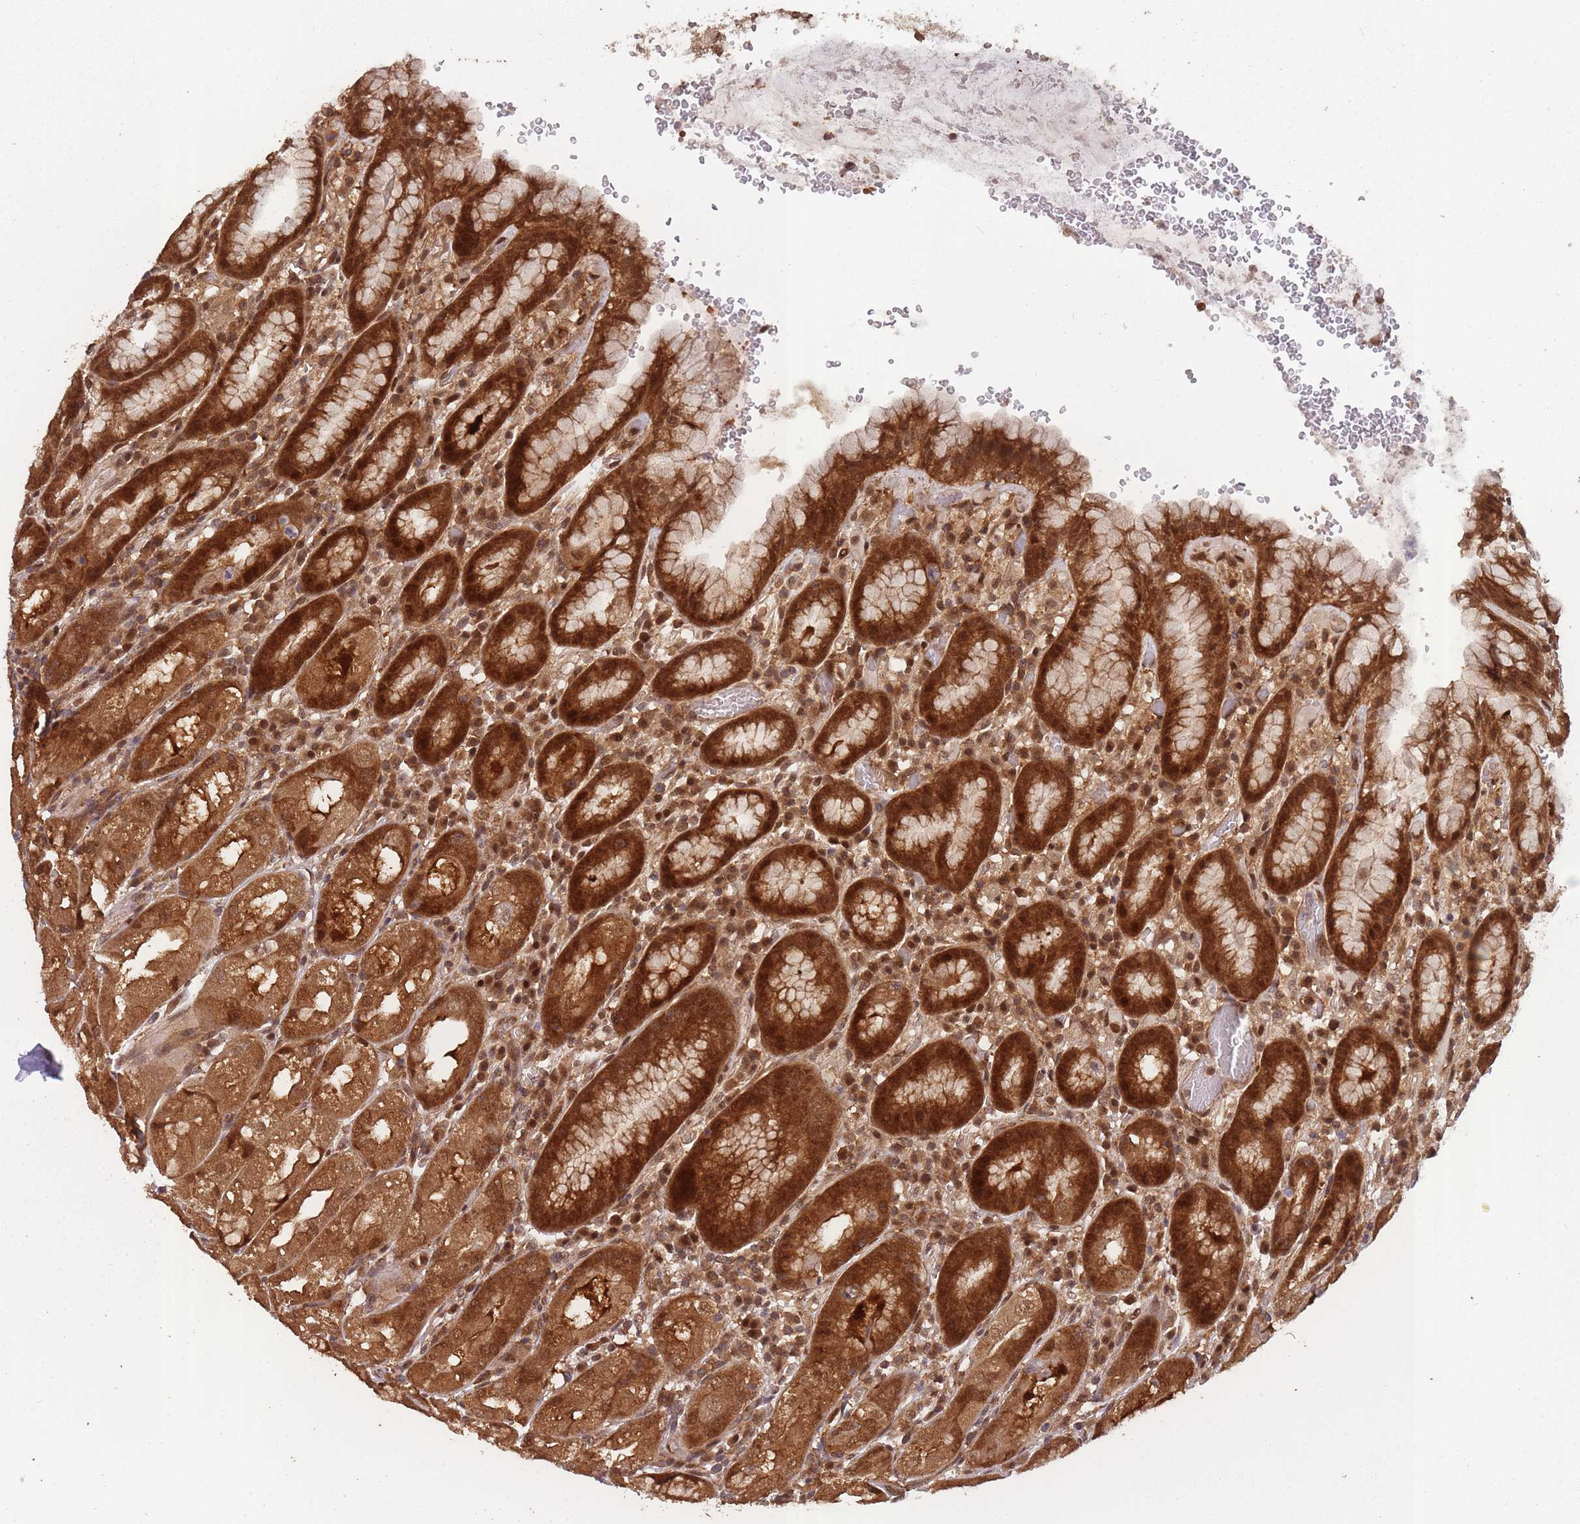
{"staining": {"intensity": "strong", "quantity": ">75%", "location": "cytoplasmic/membranous,nuclear"}, "tissue": "stomach", "cell_type": "Glandular cells", "image_type": "normal", "snomed": [{"axis": "morphology", "description": "Normal tissue, NOS"}, {"axis": "topography", "description": "Stomach, upper"}], "caption": "Immunohistochemical staining of benign human stomach displays >75% levels of strong cytoplasmic/membranous,nuclear protein staining in approximately >75% of glandular cells. (DAB (3,3'-diaminobenzidine) = brown stain, brightfield microscopy at high magnification).", "gene": "PPP6R3", "patient": {"sex": "male", "age": 52}}